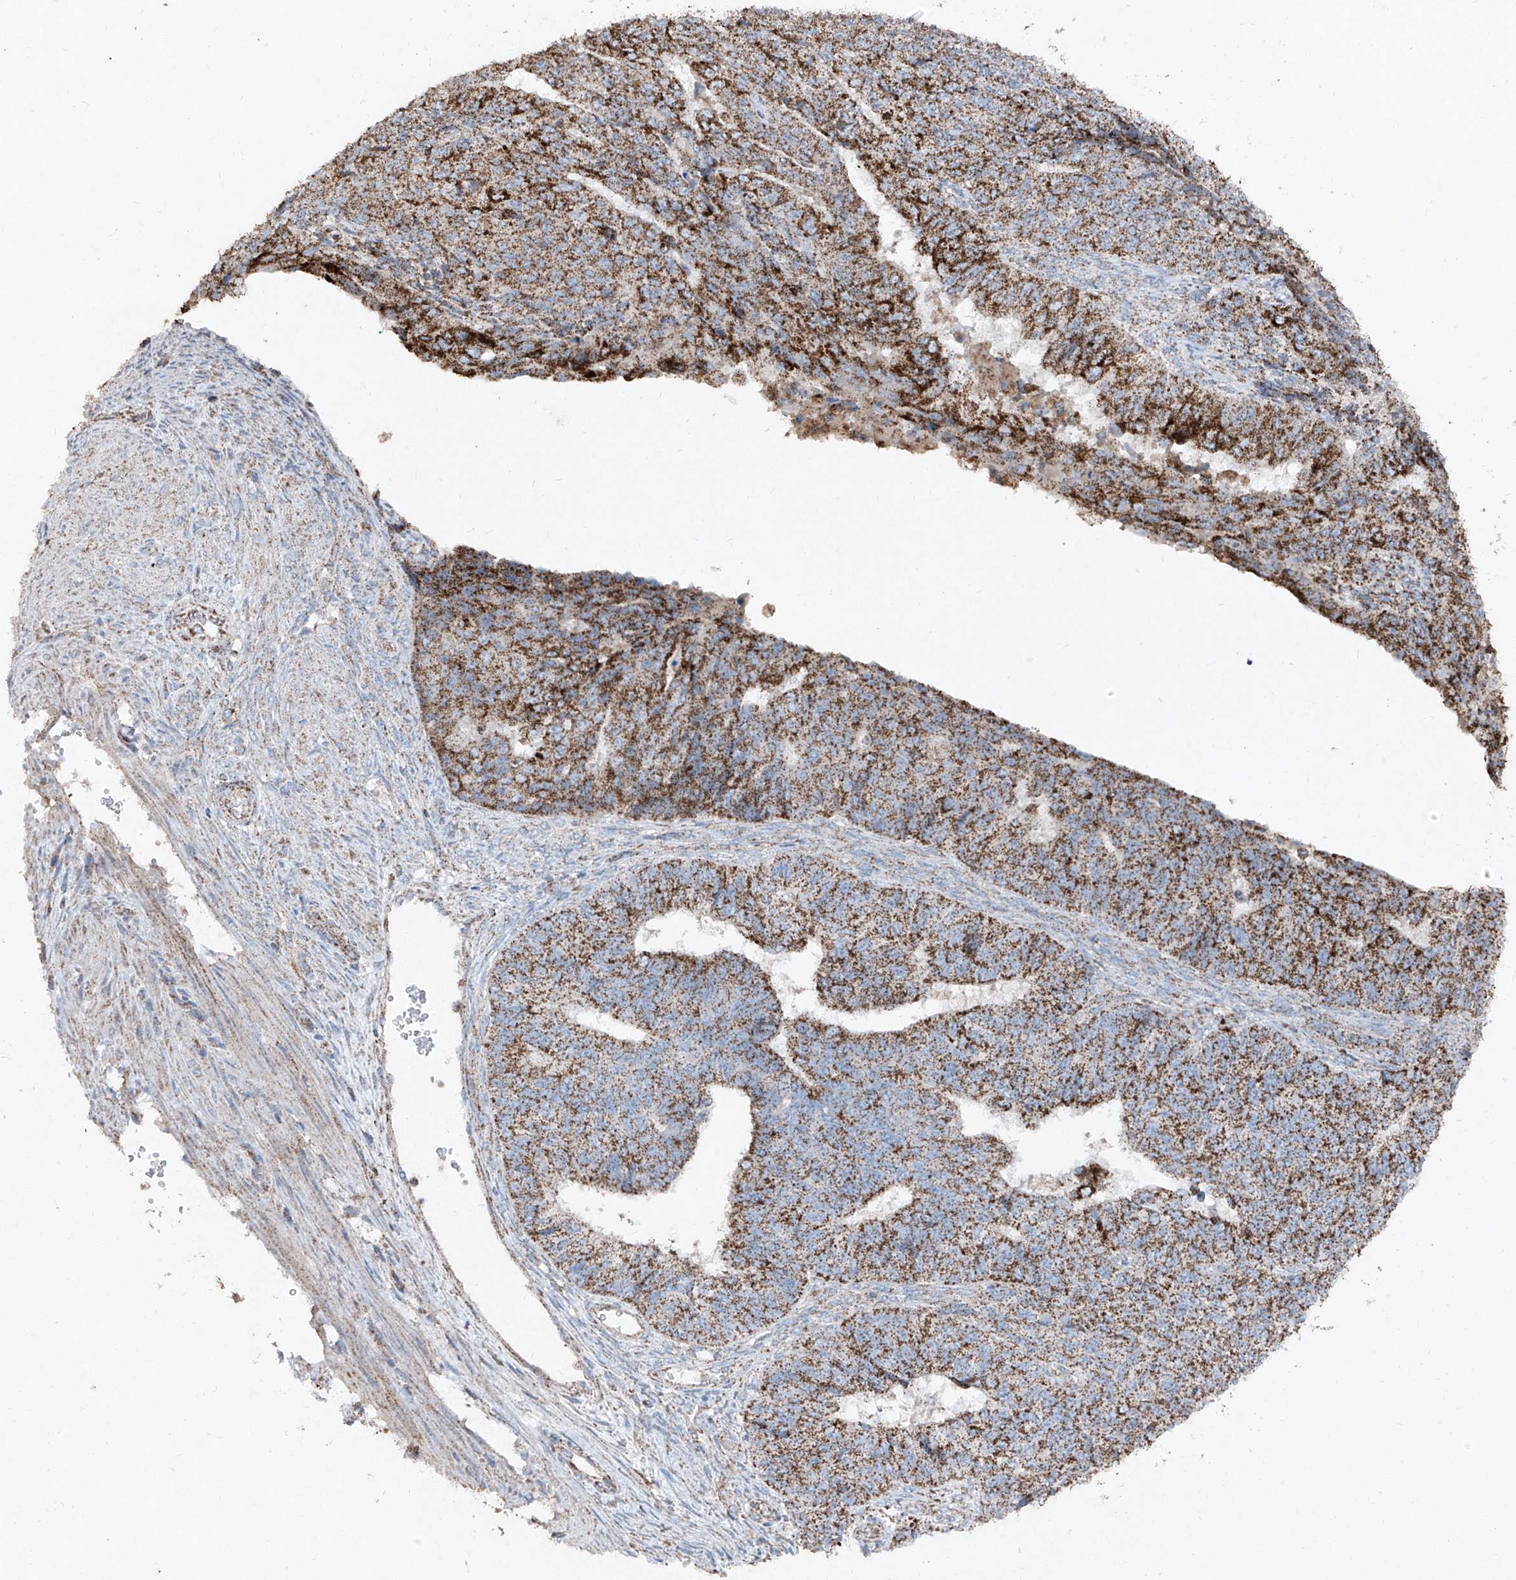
{"staining": {"intensity": "strong", "quantity": ">75%", "location": "cytoplasmic/membranous"}, "tissue": "endometrial cancer", "cell_type": "Tumor cells", "image_type": "cancer", "snomed": [{"axis": "morphology", "description": "Adenocarcinoma, NOS"}, {"axis": "topography", "description": "Endometrium"}], "caption": "Protein analysis of adenocarcinoma (endometrial) tissue shows strong cytoplasmic/membranous expression in approximately >75% of tumor cells. (DAB (3,3'-diaminobenzidine) = brown stain, brightfield microscopy at high magnification).", "gene": "ABCD3", "patient": {"sex": "female", "age": 32}}